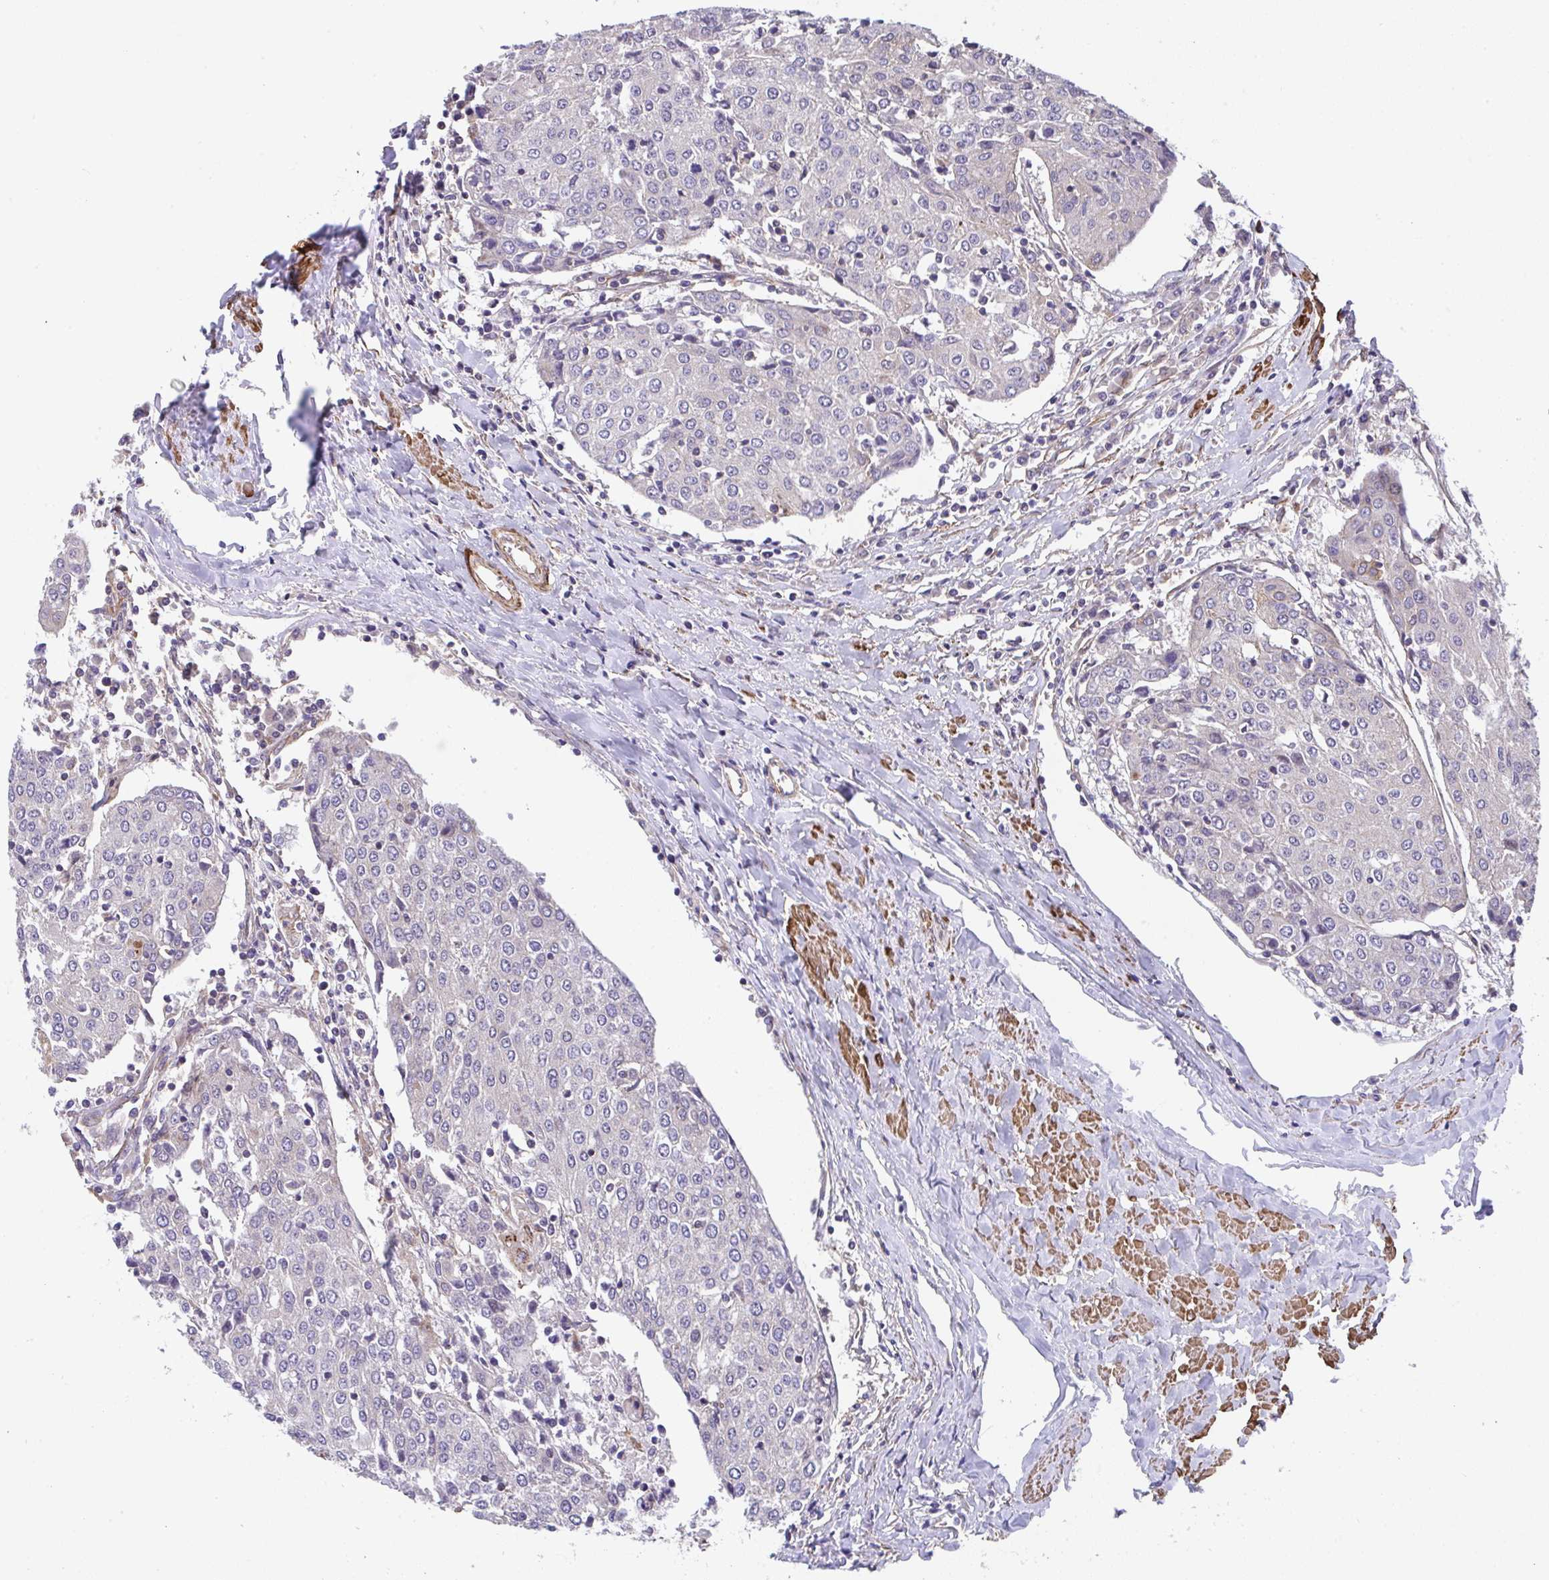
{"staining": {"intensity": "negative", "quantity": "none", "location": "none"}, "tissue": "urothelial cancer", "cell_type": "Tumor cells", "image_type": "cancer", "snomed": [{"axis": "morphology", "description": "Urothelial carcinoma, High grade"}, {"axis": "topography", "description": "Urinary bladder"}], "caption": "Human high-grade urothelial carcinoma stained for a protein using immunohistochemistry shows no staining in tumor cells.", "gene": "ZNF696", "patient": {"sex": "female", "age": 85}}